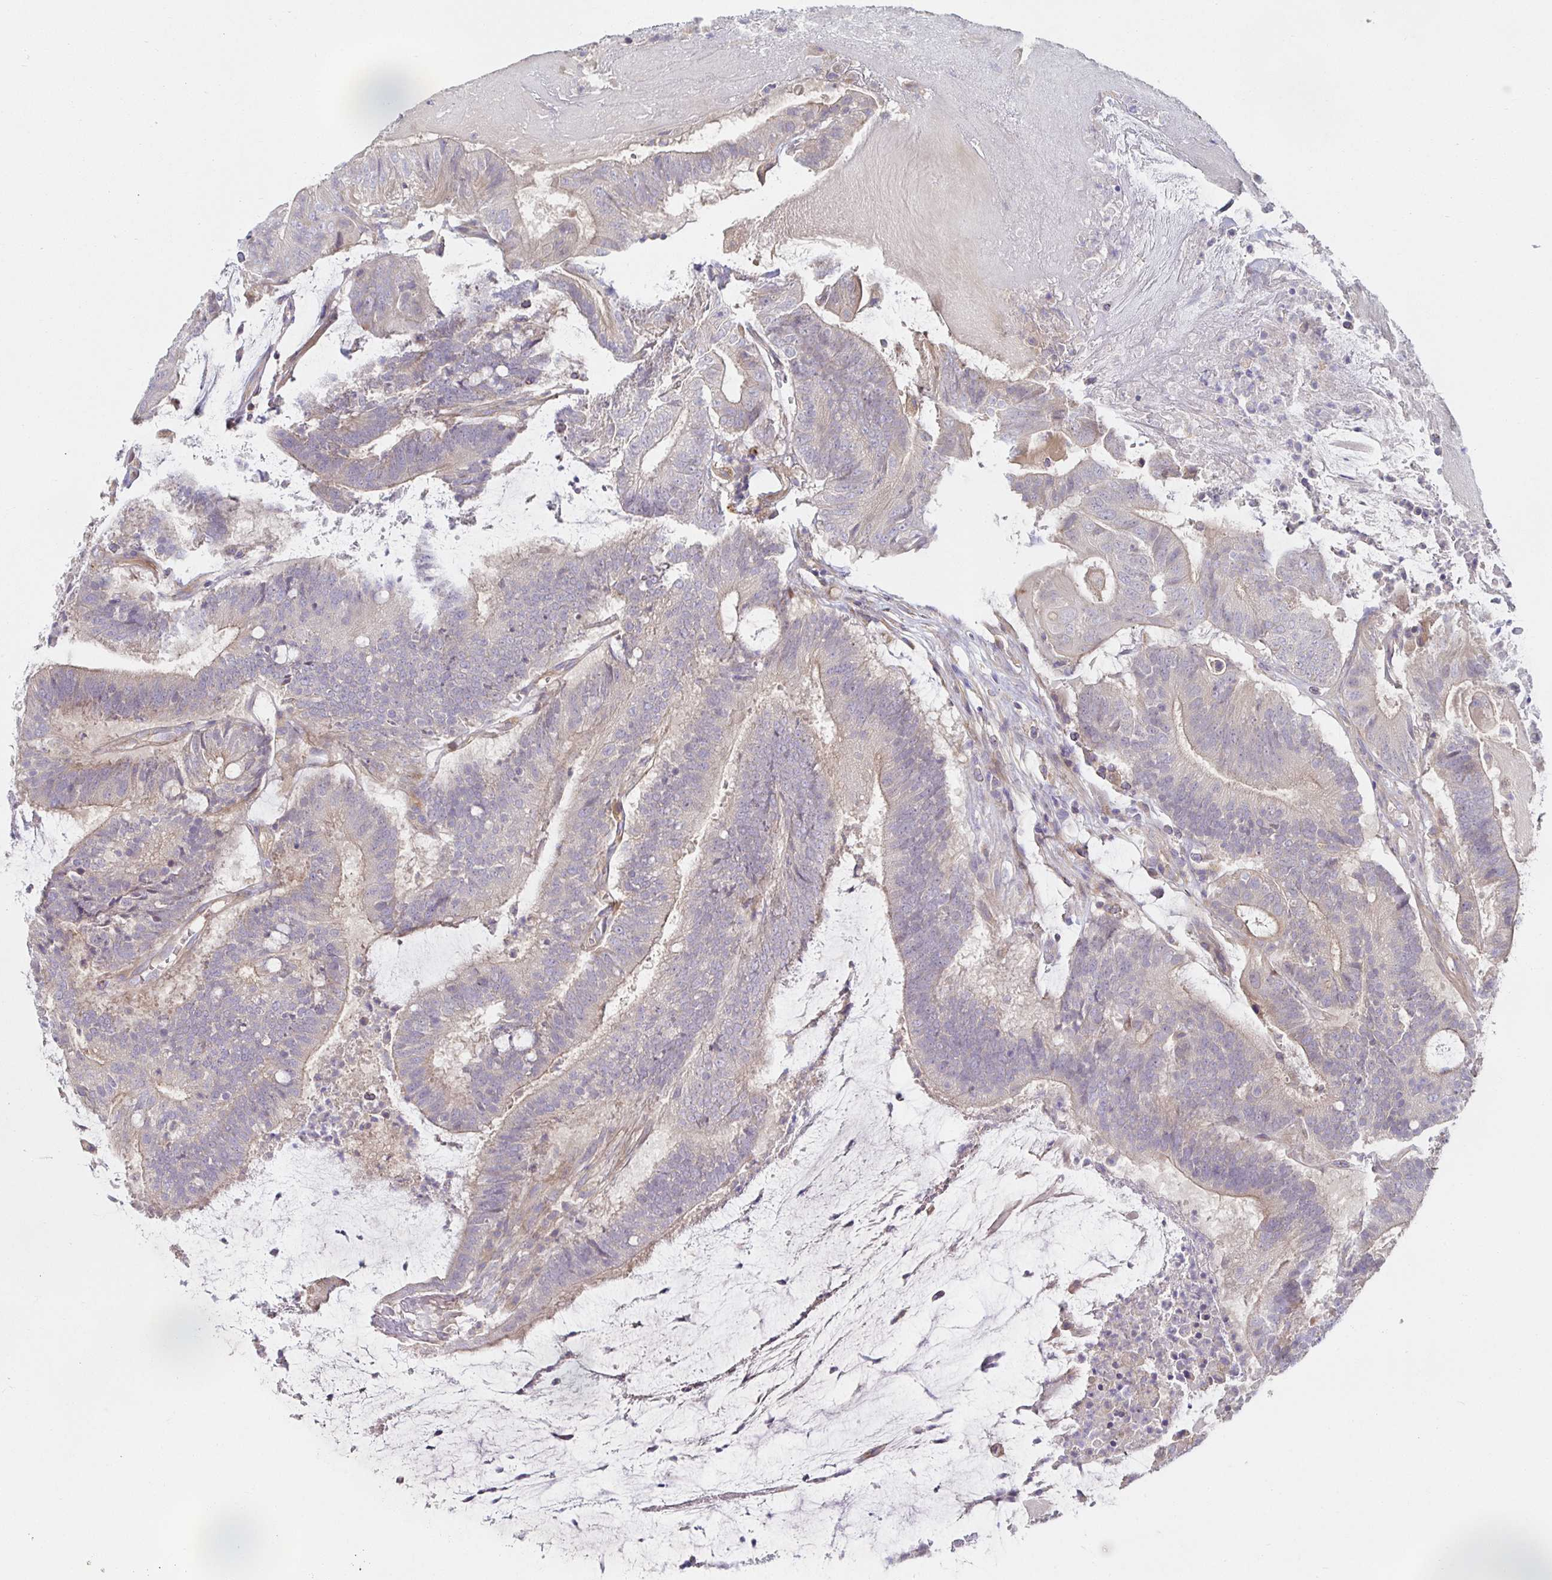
{"staining": {"intensity": "weak", "quantity": "25%-75%", "location": "cytoplasmic/membranous"}, "tissue": "colorectal cancer", "cell_type": "Tumor cells", "image_type": "cancer", "snomed": [{"axis": "morphology", "description": "Adenocarcinoma, NOS"}, {"axis": "topography", "description": "Colon"}], "caption": "Adenocarcinoma (colorectal) tissue displays weak cytoplasmic/membranous staining in about 25%-75% of tumor cells, visualized by immunohistochemistry.", "gene": "METTL22", "patient": {"sex": "female", "age": 43}}